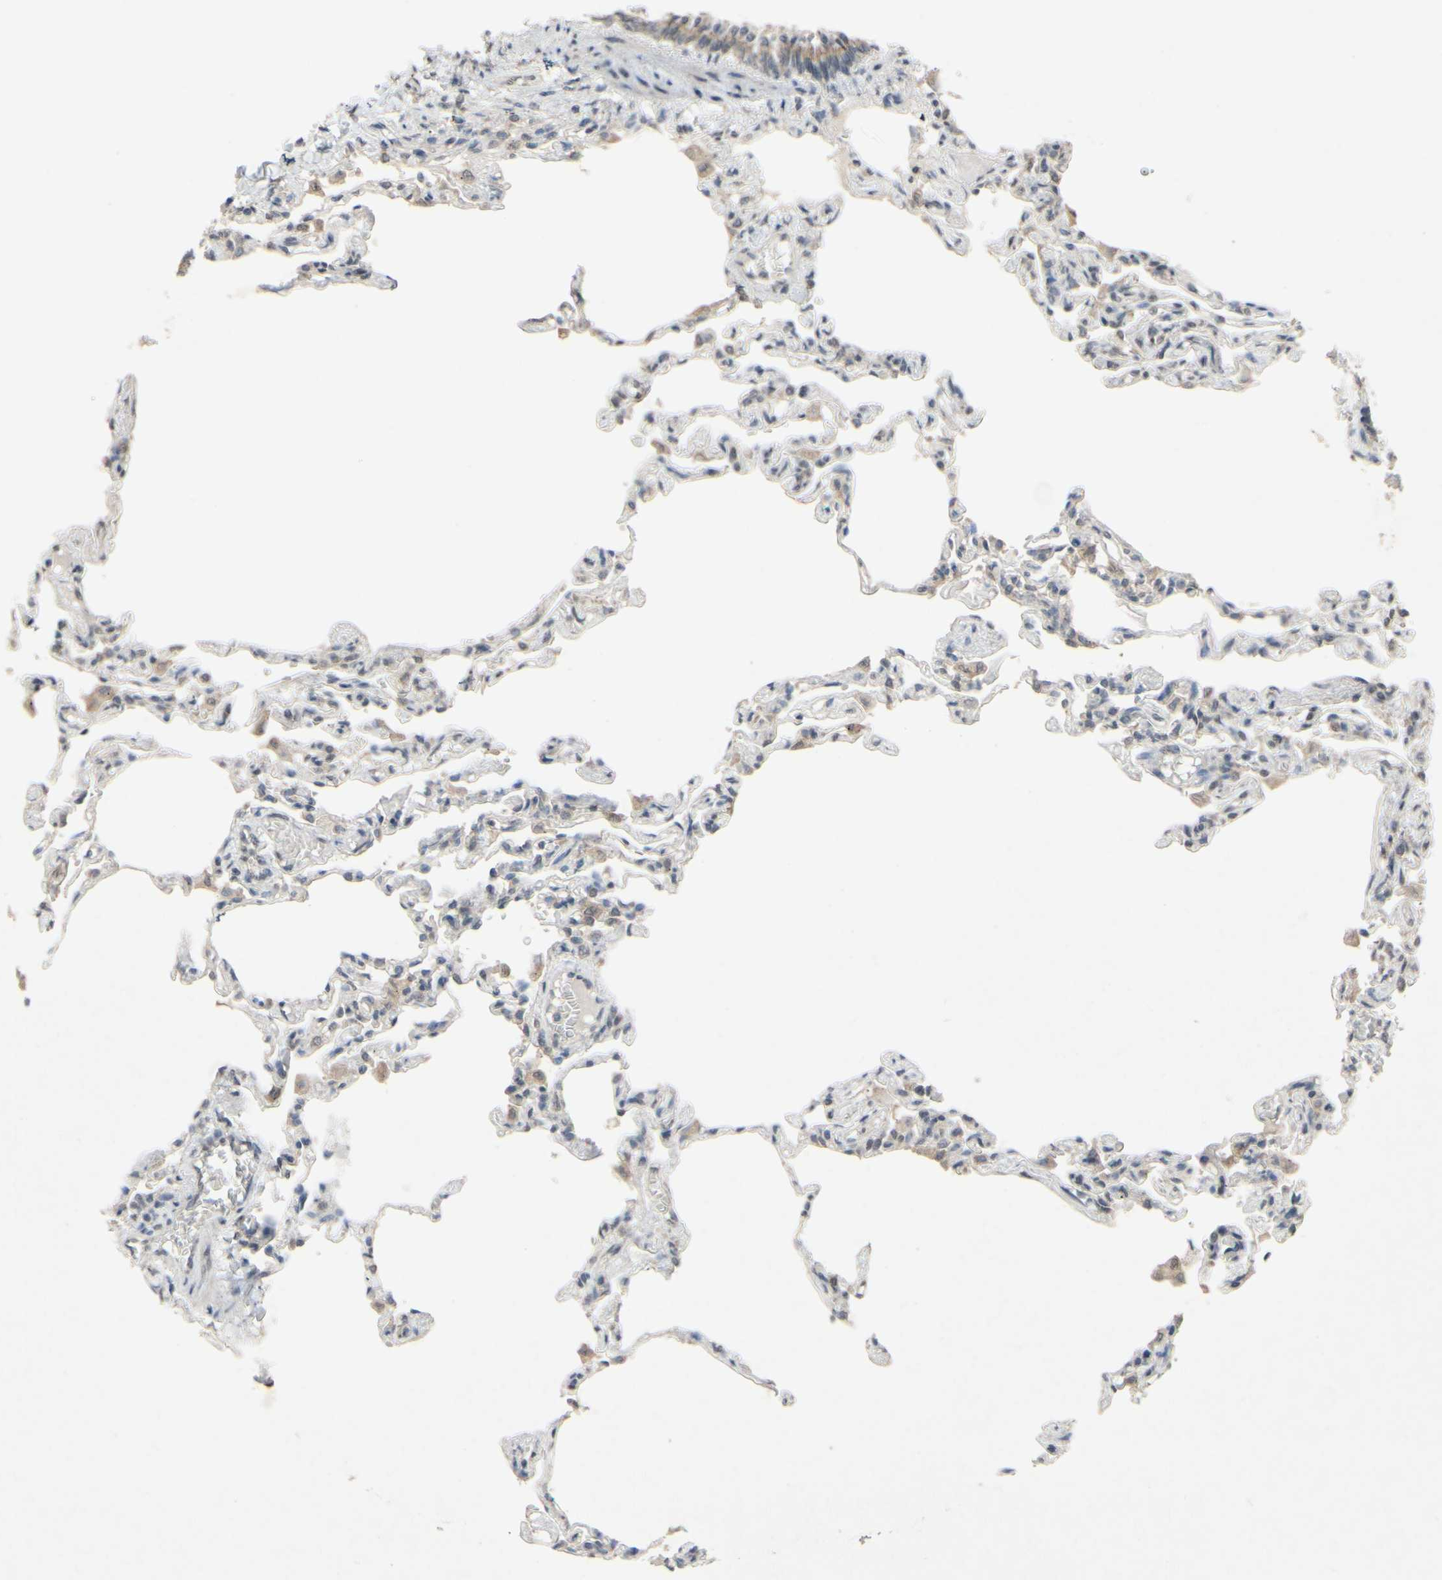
{"staining": {"intensity": "negative", "quantity": "none", "location": "none"}, "tissue": "lung", "cell_type": "Alveolar cells", "image_type": "normal", "snomed": [{"axis": "morphology", "description": "Normal tissue, NOS"}, {"axis": "topography", "description": "Lung"}], "caption": "Protein analysis of benign lung reveals no significant staining in alveolar cells.", "gene": "CDCP1", "patient": {"sex": "male", "age": 21}}